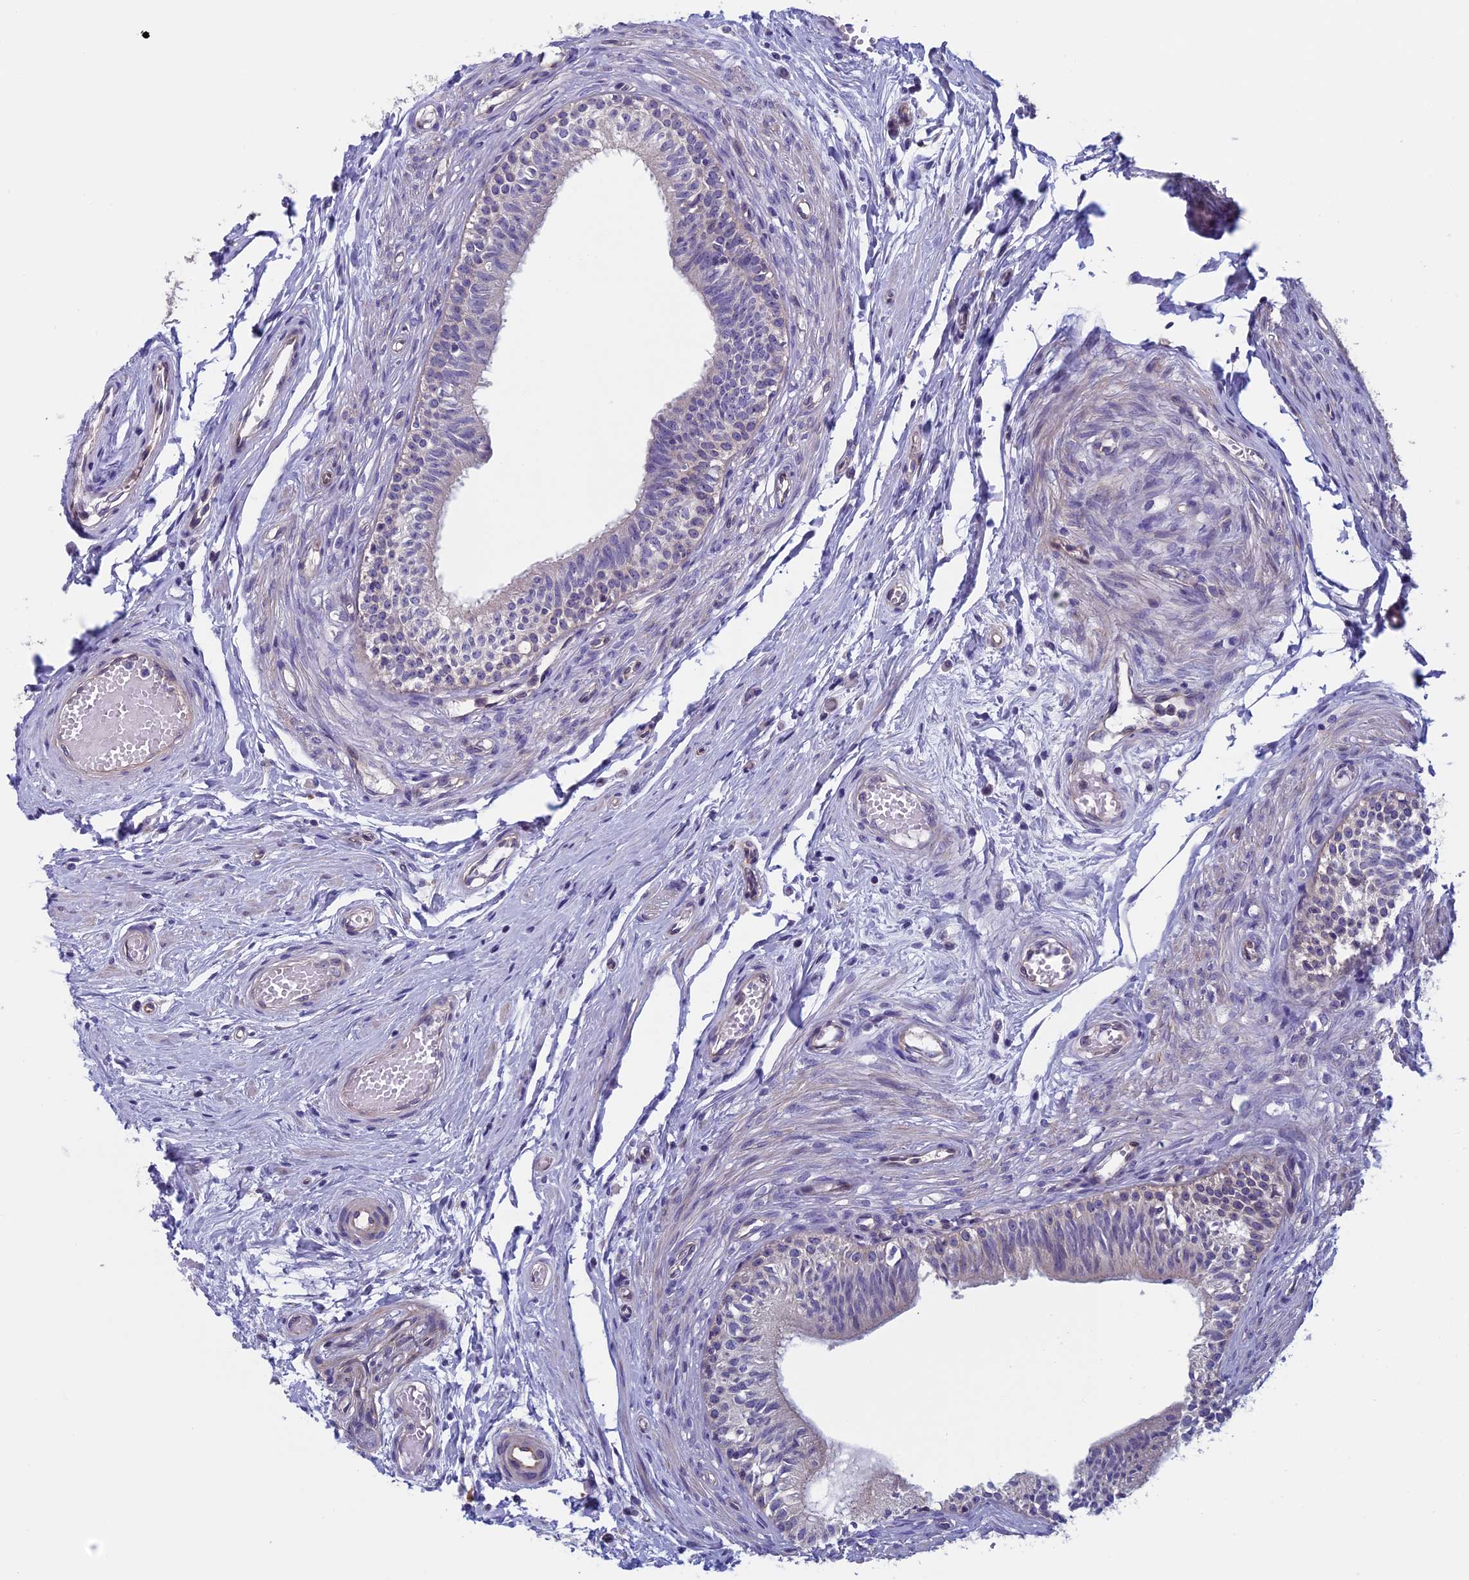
{"staining": {"intensity": "negative", "quantity": "none", "location": "none"}, "tissue": "epididymis", "cell_type": "Glandular cells", "image_type": "normal", "snomed": [{"axis": "morphology", "description": "Normal tissue, NOS"}, {"axis": "topography", "description": "Epididymis, spermatic cord, NOS"}], "caption": "Glandular cells show no significant staining in unremarkable epididymis. (DAB immunohistochemistry (IHC) with hematoxylin counter stain).", "gene": "CNOT6L", "patient": {"sex": "male", "age": 22}}